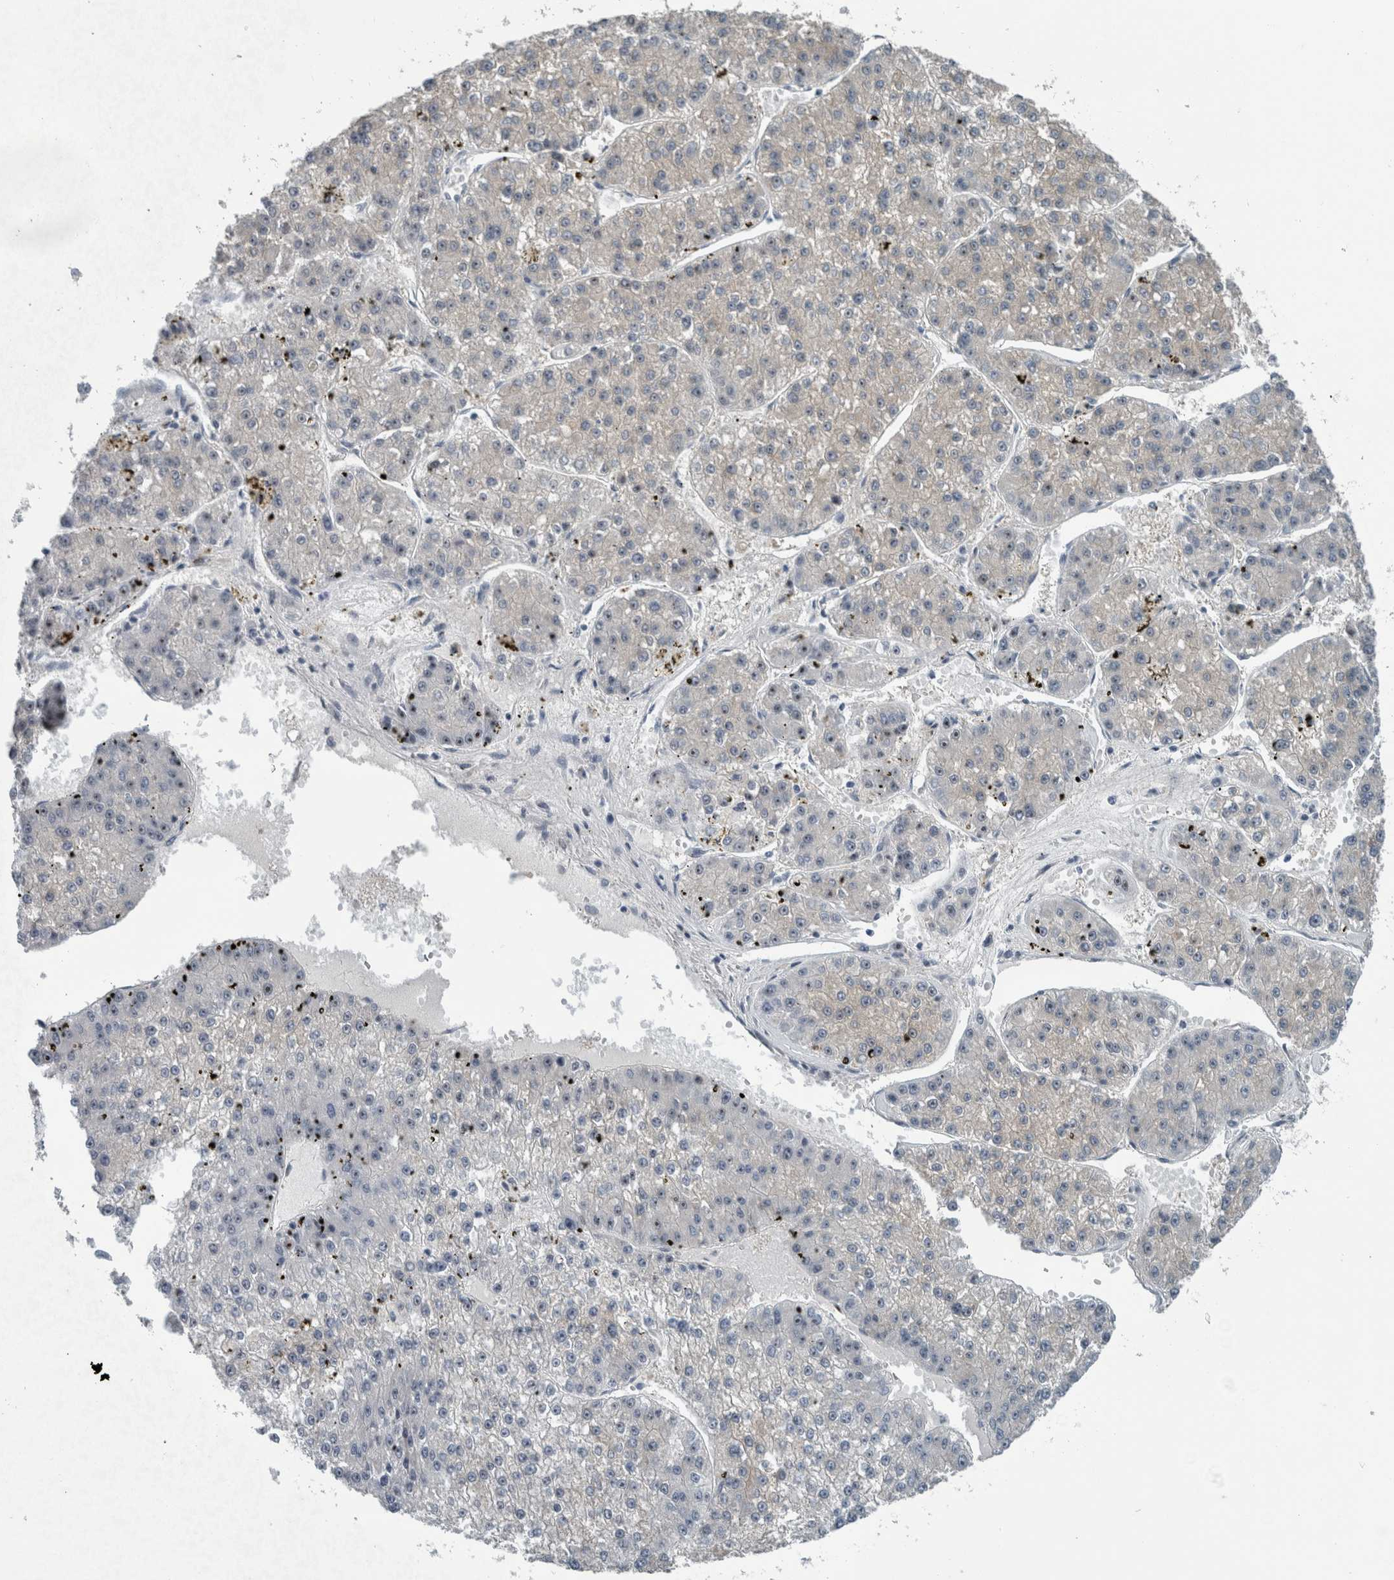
{"staining": {"intensity": "negative", "quantity": "none", "location": "none"}, "tissue": "liver cancer", "cell_type": "Tumor cells", "image_type": "cancer", "snomed": [{"axis": "morphology", "description": "Carcinoma, Hepatocellular, NOS"}, {"axis": "topography", "description": "Liver"}], "caption": "High magnification brightfield microscopy of liver cancer stained with DAB (3,3'-diaminobenzidine) (brown) and counterstained with hematoxylin (blue): tumor cells show no significant positivity.", "gene": "UTP6", "patient": {"sex": "female", "age": 73}}